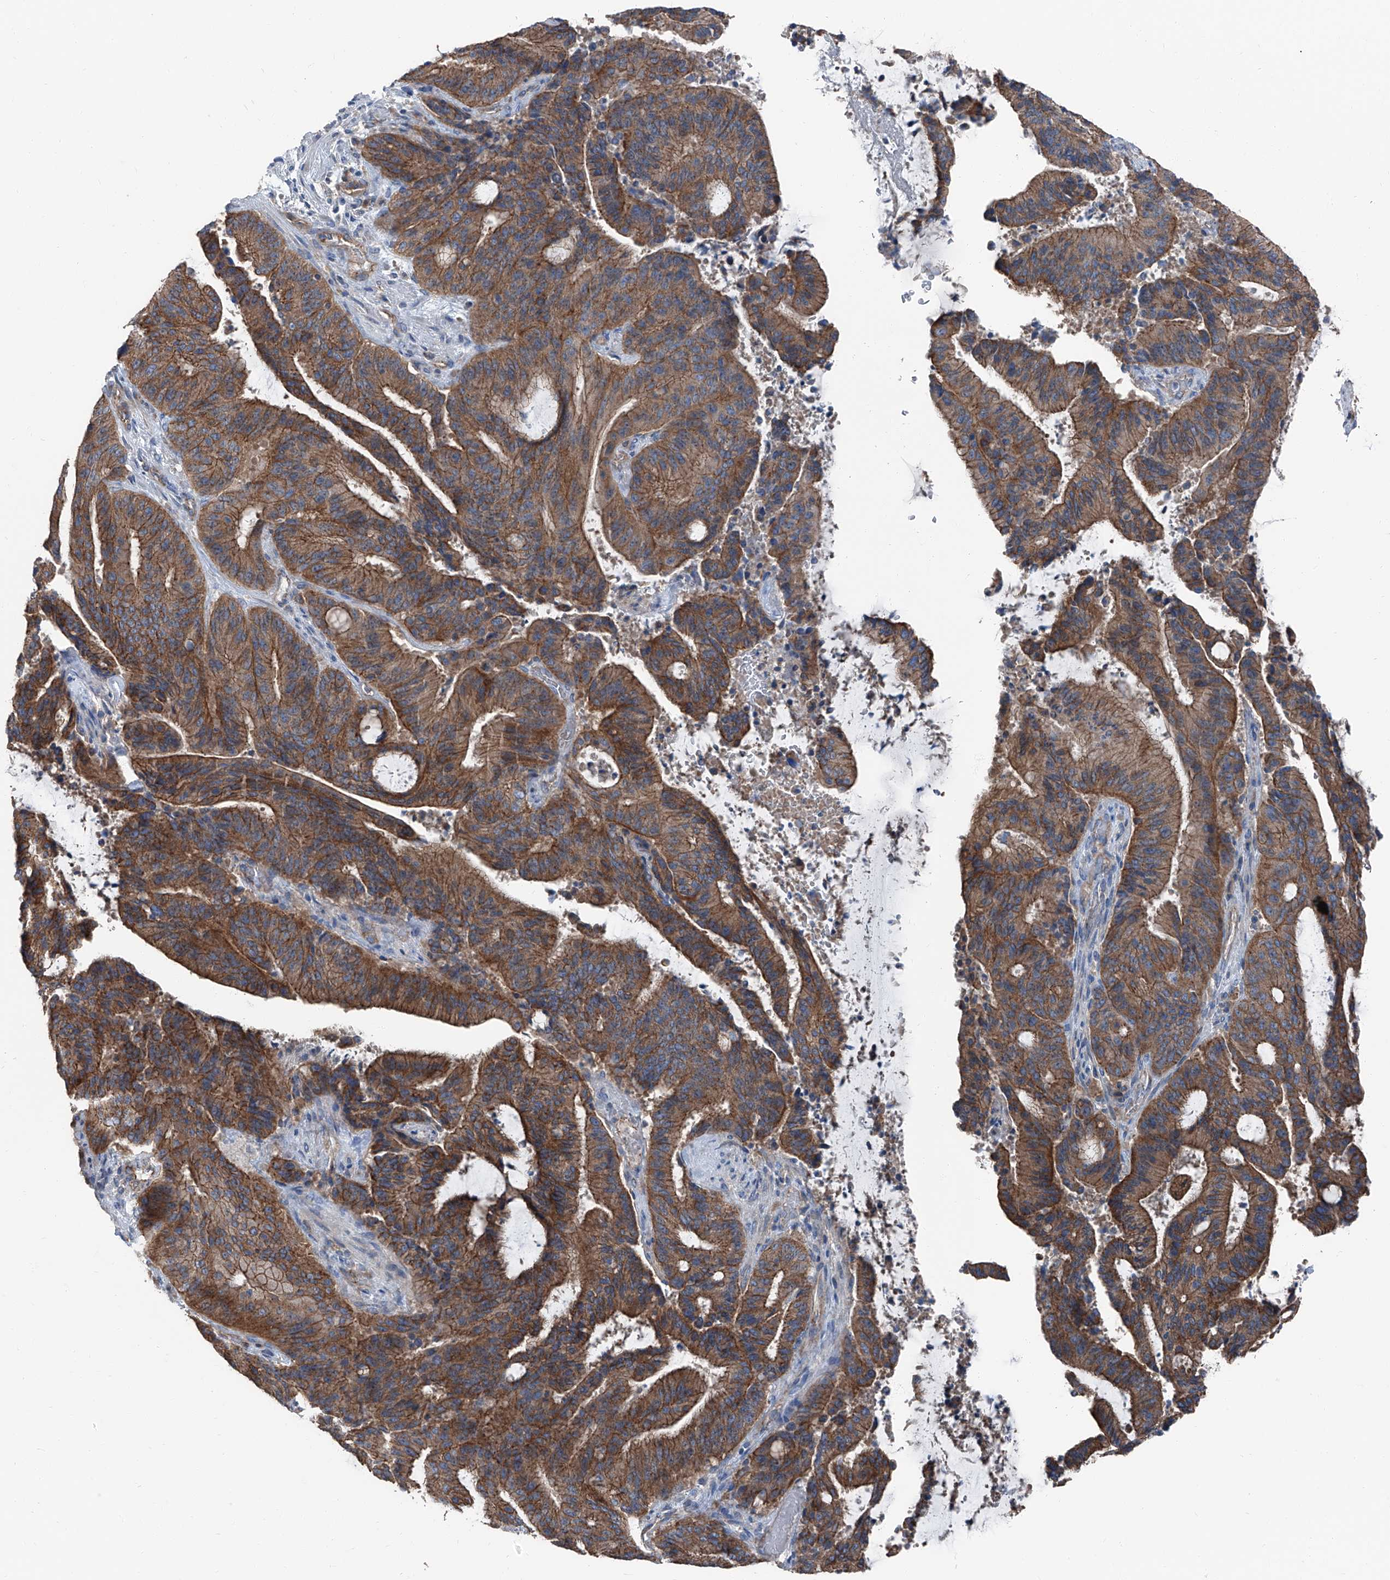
{"staining": {"intensity": "moderate", "quantity": ">75%", "location": "cytoplasmic/membranous"}, "tissue": "liver cancer", "cell_type": "Tumor cells", "image_type": "cancer", "snomed": [{"axis": "morphology", "description": "Normal tissue, NOS"}, {"axis": "morphology", "description": "Cholangiocarcinoma"}, {"axis": "topography", "description": "Liver"}, {"axis": "topography", "description": "Peripheral nerve tissue"}], "caption": "High-magnification brightfield microscopy of liver cancer stained with DAB (brown) and counterstained with hematoxylin (blue). tumor cells exhibit moderate cytoplasmic/membranous expression is identified in about>75% of cells.", "gene": "GPR142", "patient": {"sex": "female", "age": 73}}